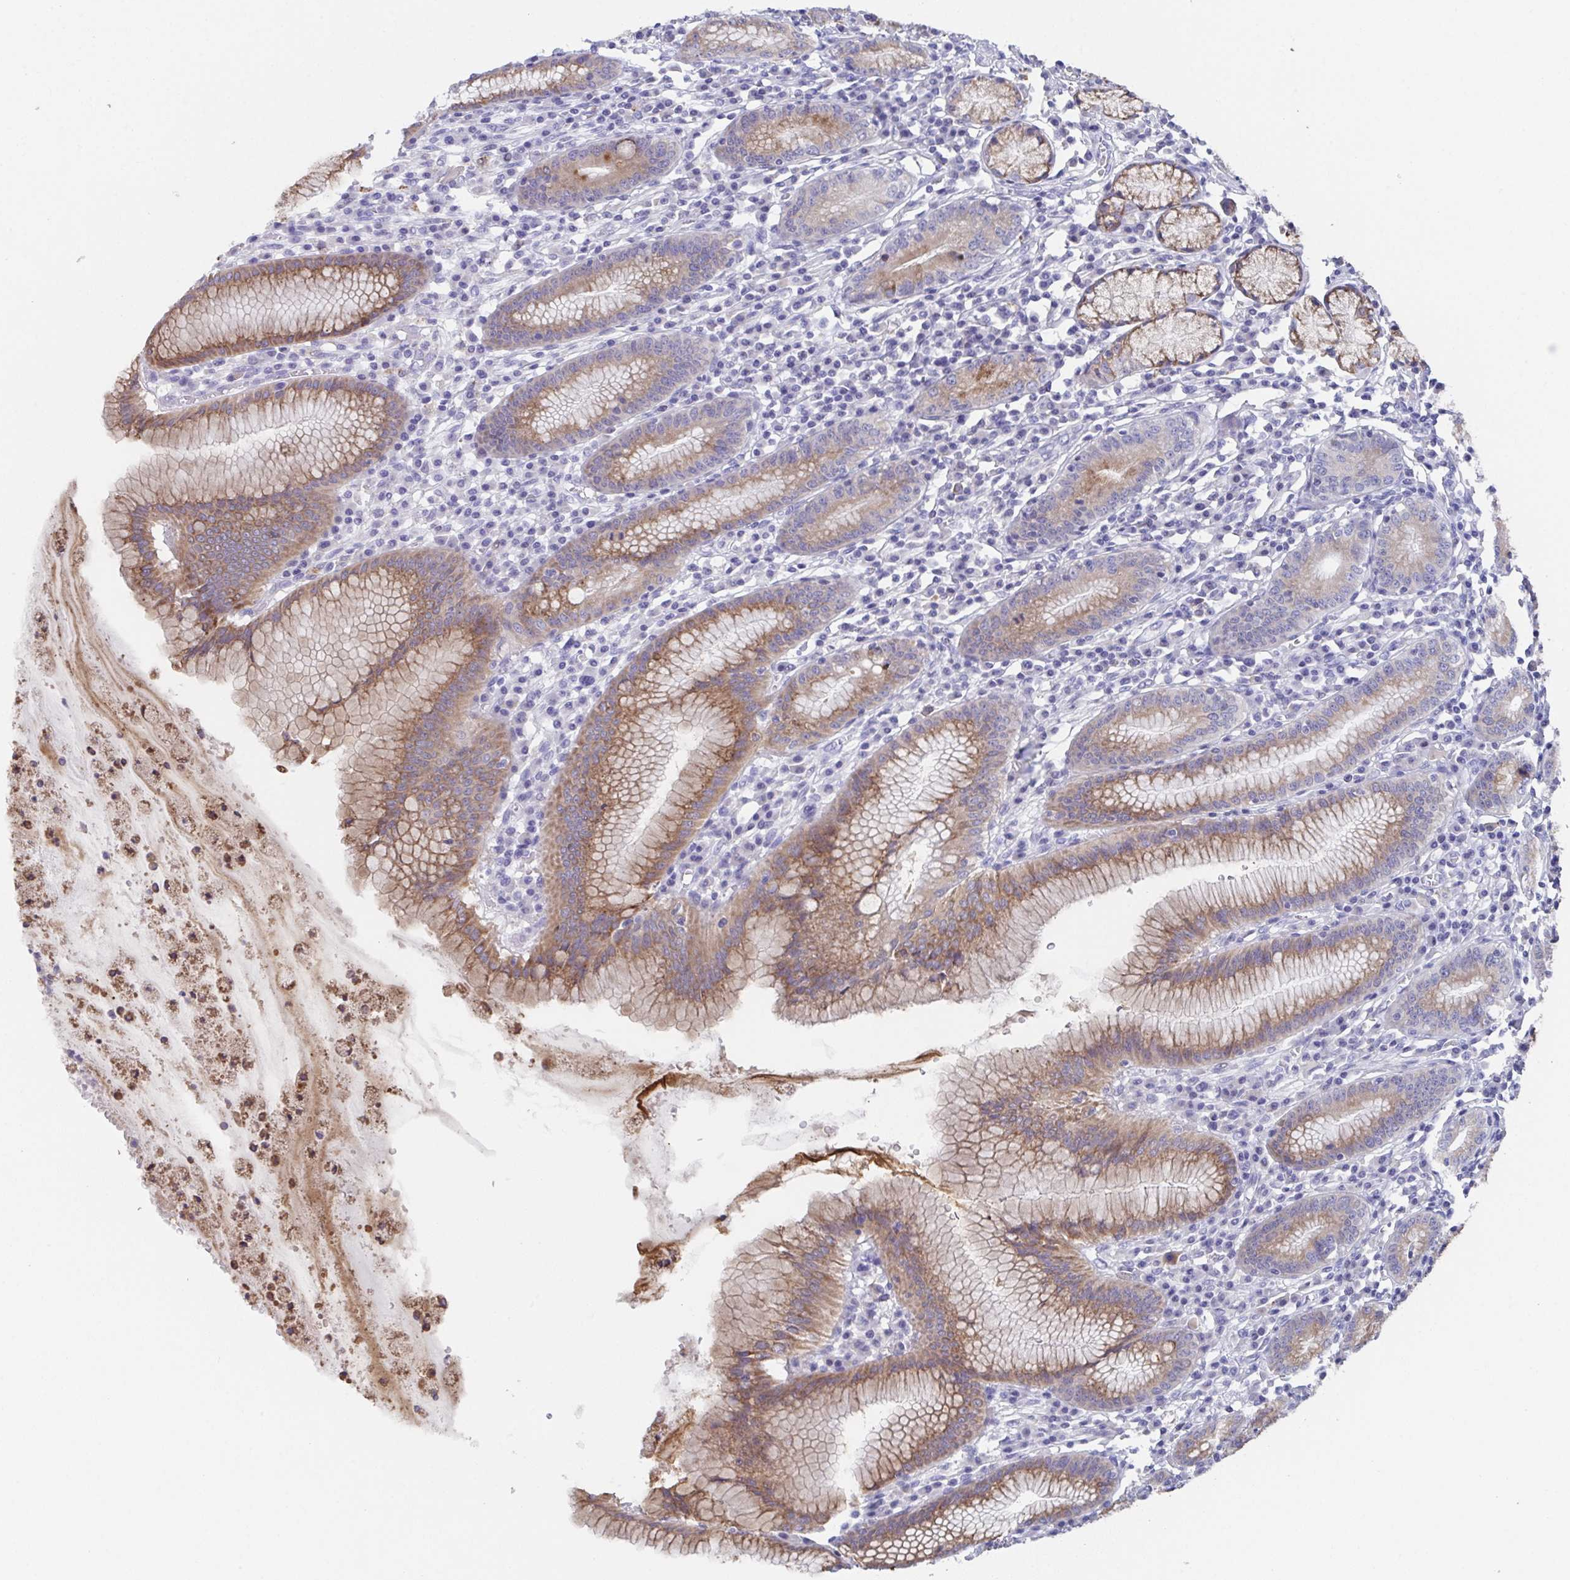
{"staining": {"intensity": "moderate", "quantity": "25%-75%", "location": "cytoplasmic/membranous"}, "tissue": "stomach", "cell_type": "Glandular cells", "image_type": "normal", "snomed": [{"axis": "morphology", "description": "Normal tissue, NOS"}, {"axis": "topography", "description": "Stomach"}], "caption": "The photomicrograph reveals immunohistochemical staining of normal stomach. There is moderate cytoplasmic/membranous positivity is present in about 25%-75% of glandular cells. Nuclei are stained in blue.", "gene": "SSC4D", "patient": {"sex": "male", "age": 55}}